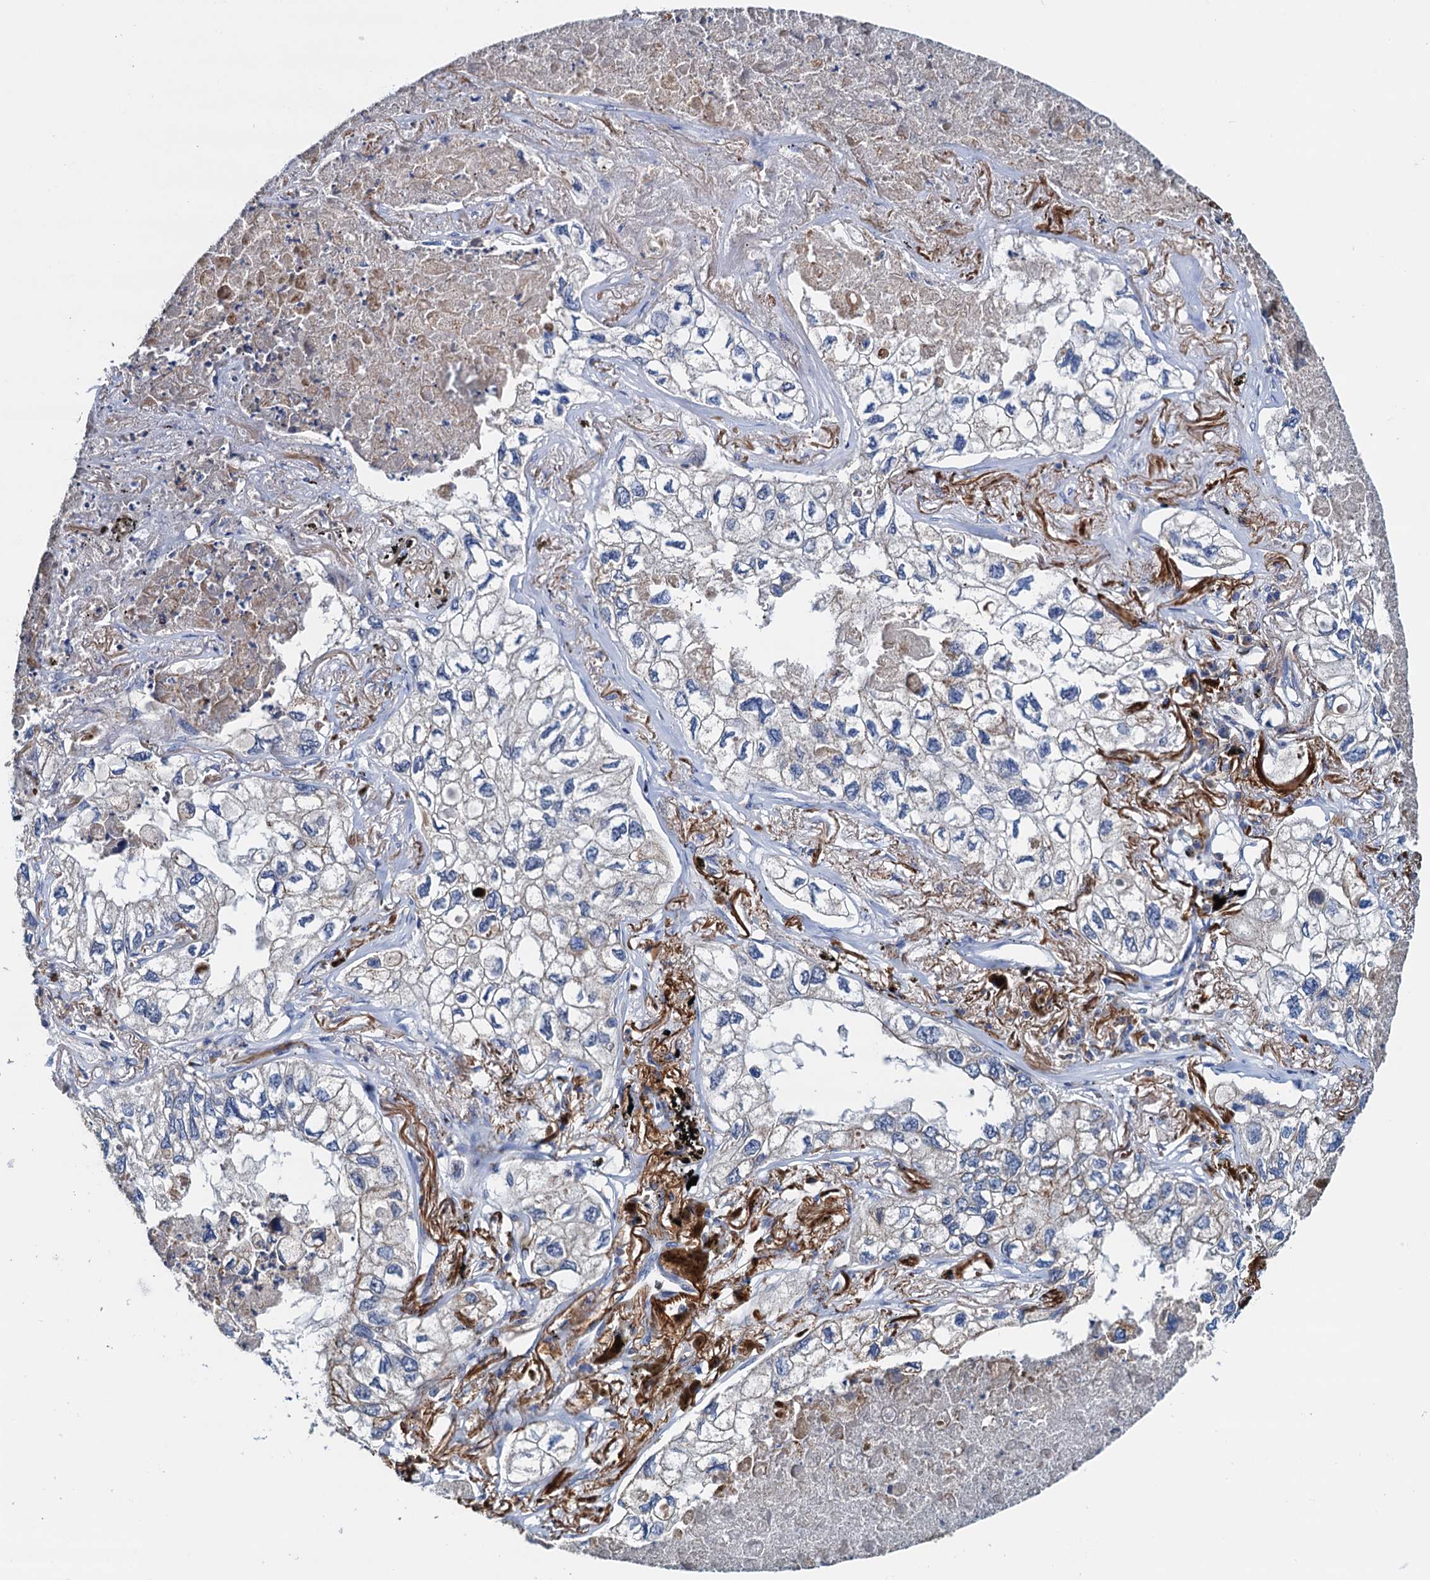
{"staining": {"intensity": "negative", "quantity": "none", "location": "none"}, "tissue": "lung cancer", "cell_type": "Tumor cells", "image_type": "cancer", "snomed": [{"axis": "morphology", "description": "Adenocarcinoma, NOS"}, {"axis": "topography", "description": "Lung"}], "caption": "This is an IHC image of human lung cancer. There is no expression in tumor cells.", "gene": "RASSF9", "patient": {"sex": "male", "age": 65}}